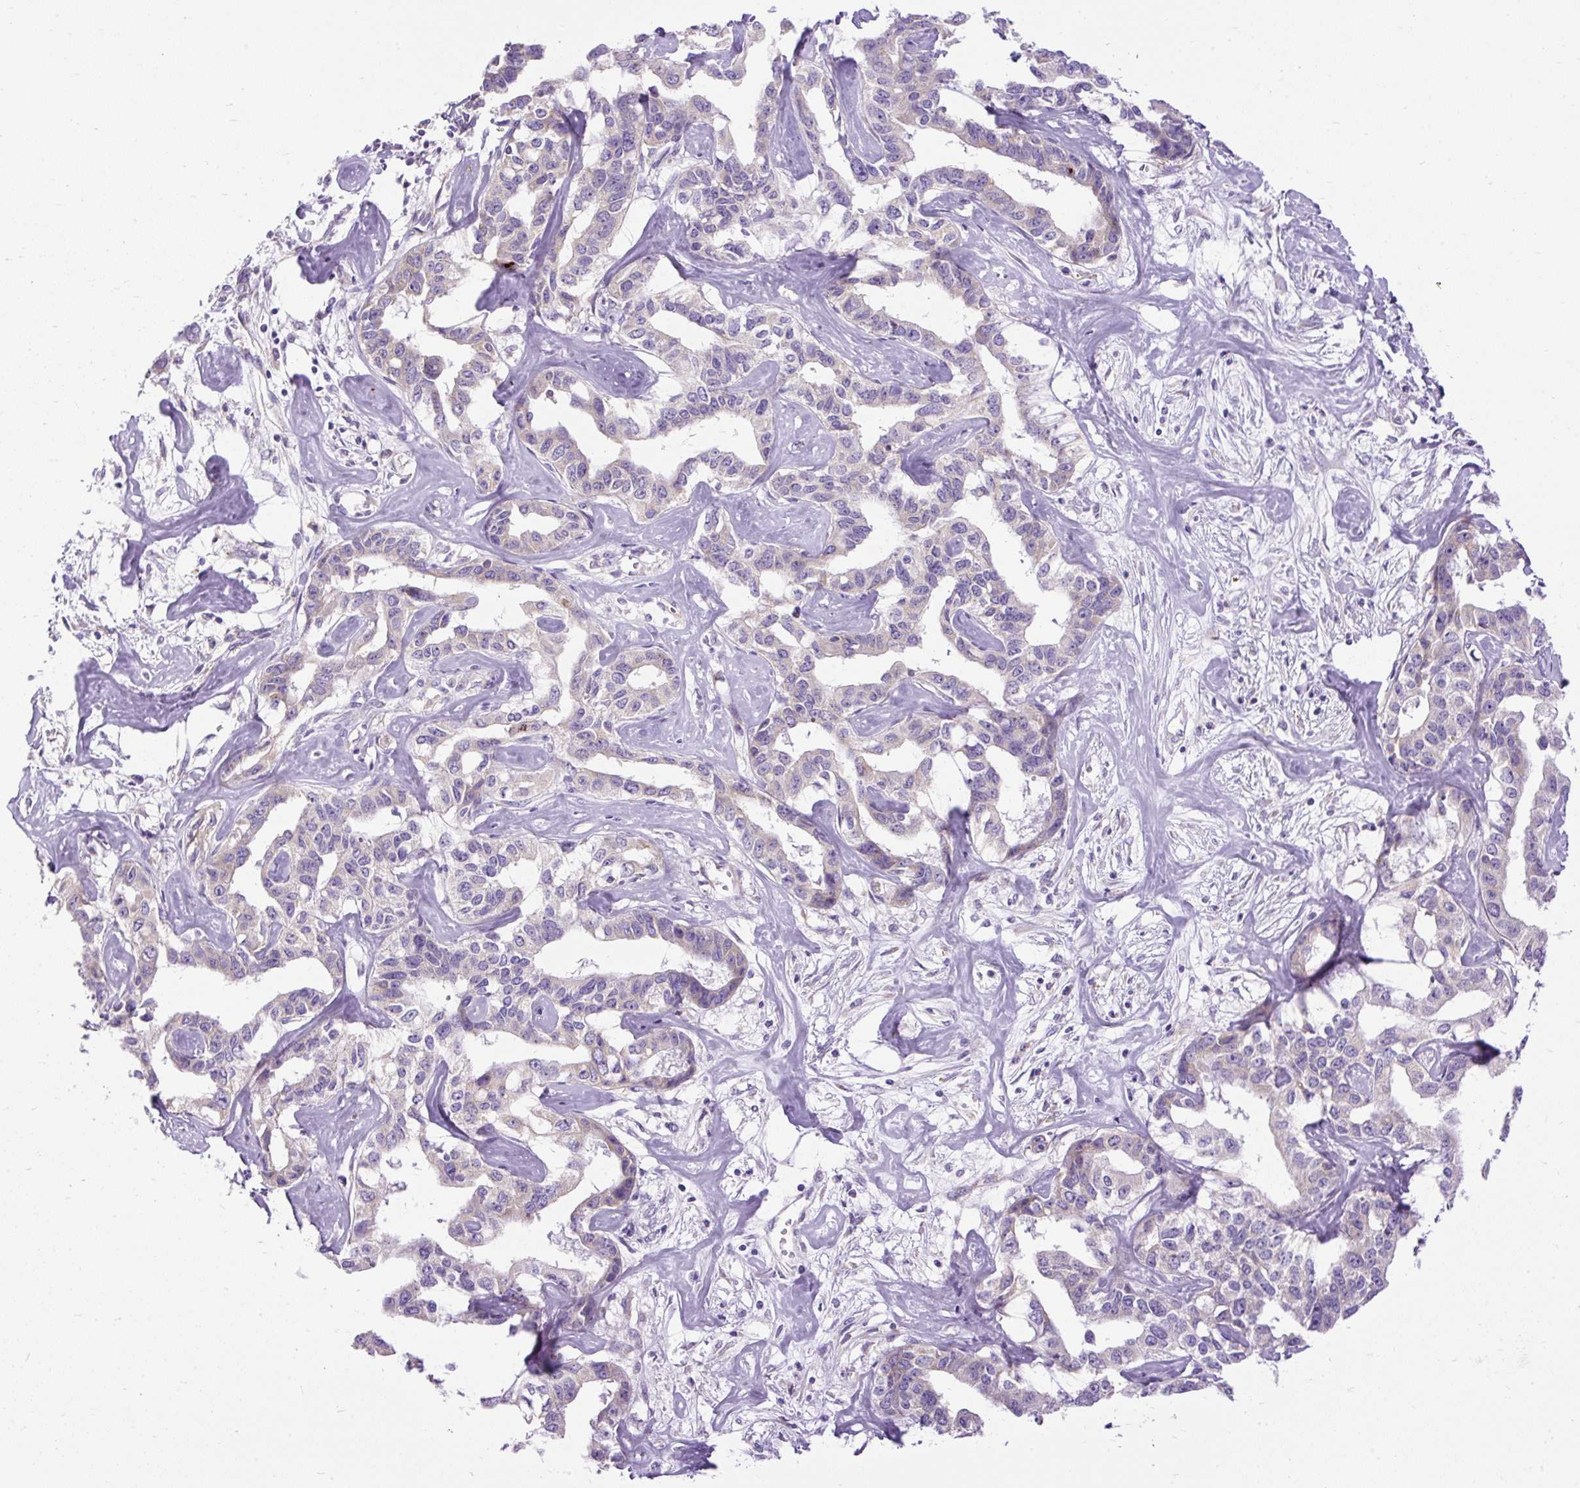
{"staining": {"intensity": "negative", "quantity": "none", "location": "none"}, "tissue": "liver cancer", "cell_type": "Tumor cells", "image_type": "cancer", "snomed": [{"axis": "morphology", "description": "Cholangiocarcinoma"}, {"axis": "topography", "description": "Liver"}], "caption": "This is a micrograph of IHC staining of liver cancer, which shows no positivity in tumor cells.", "gene": "SYBU", "patient": {"sex": "male", "age": 59}}